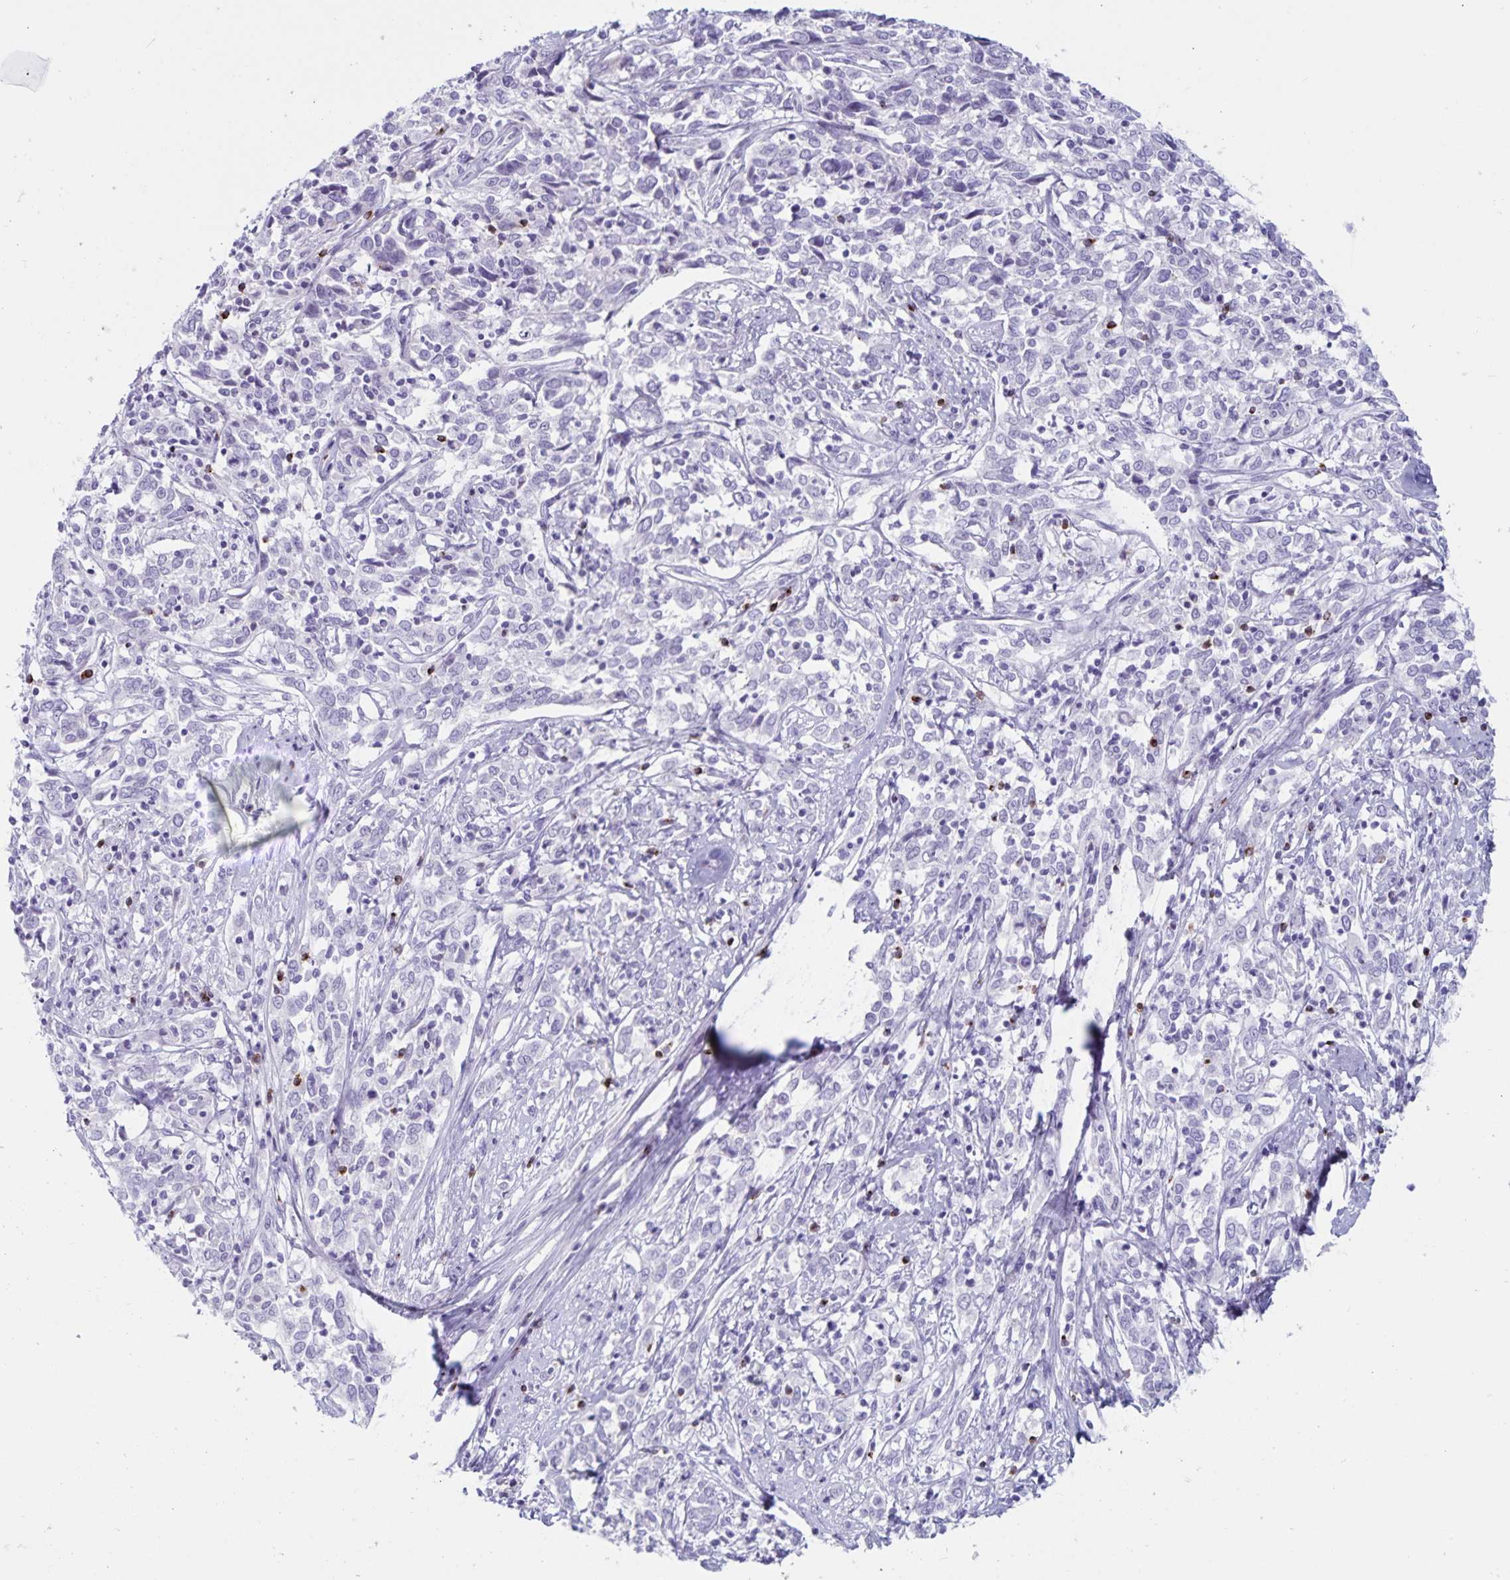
{"staining": {"intensity": "negative", "quantity": "none", "location": "none"}, "tissue": "cervical cancer", "cell_type": "Tumor cells", "image_type": "cancer", "snomed": [{"axis": "morphology", "description": "Adenocarcinoma, NOS"}, {"axis": "topography", "description": "Cervix"}], "caption": "DAB immunohistochemical staining of human cervical cancer (adenocarcinoma) reveals no significant expression in tumor cells.", "gene": "GNLY", "patient": {"sex": "female", "age": 40}}